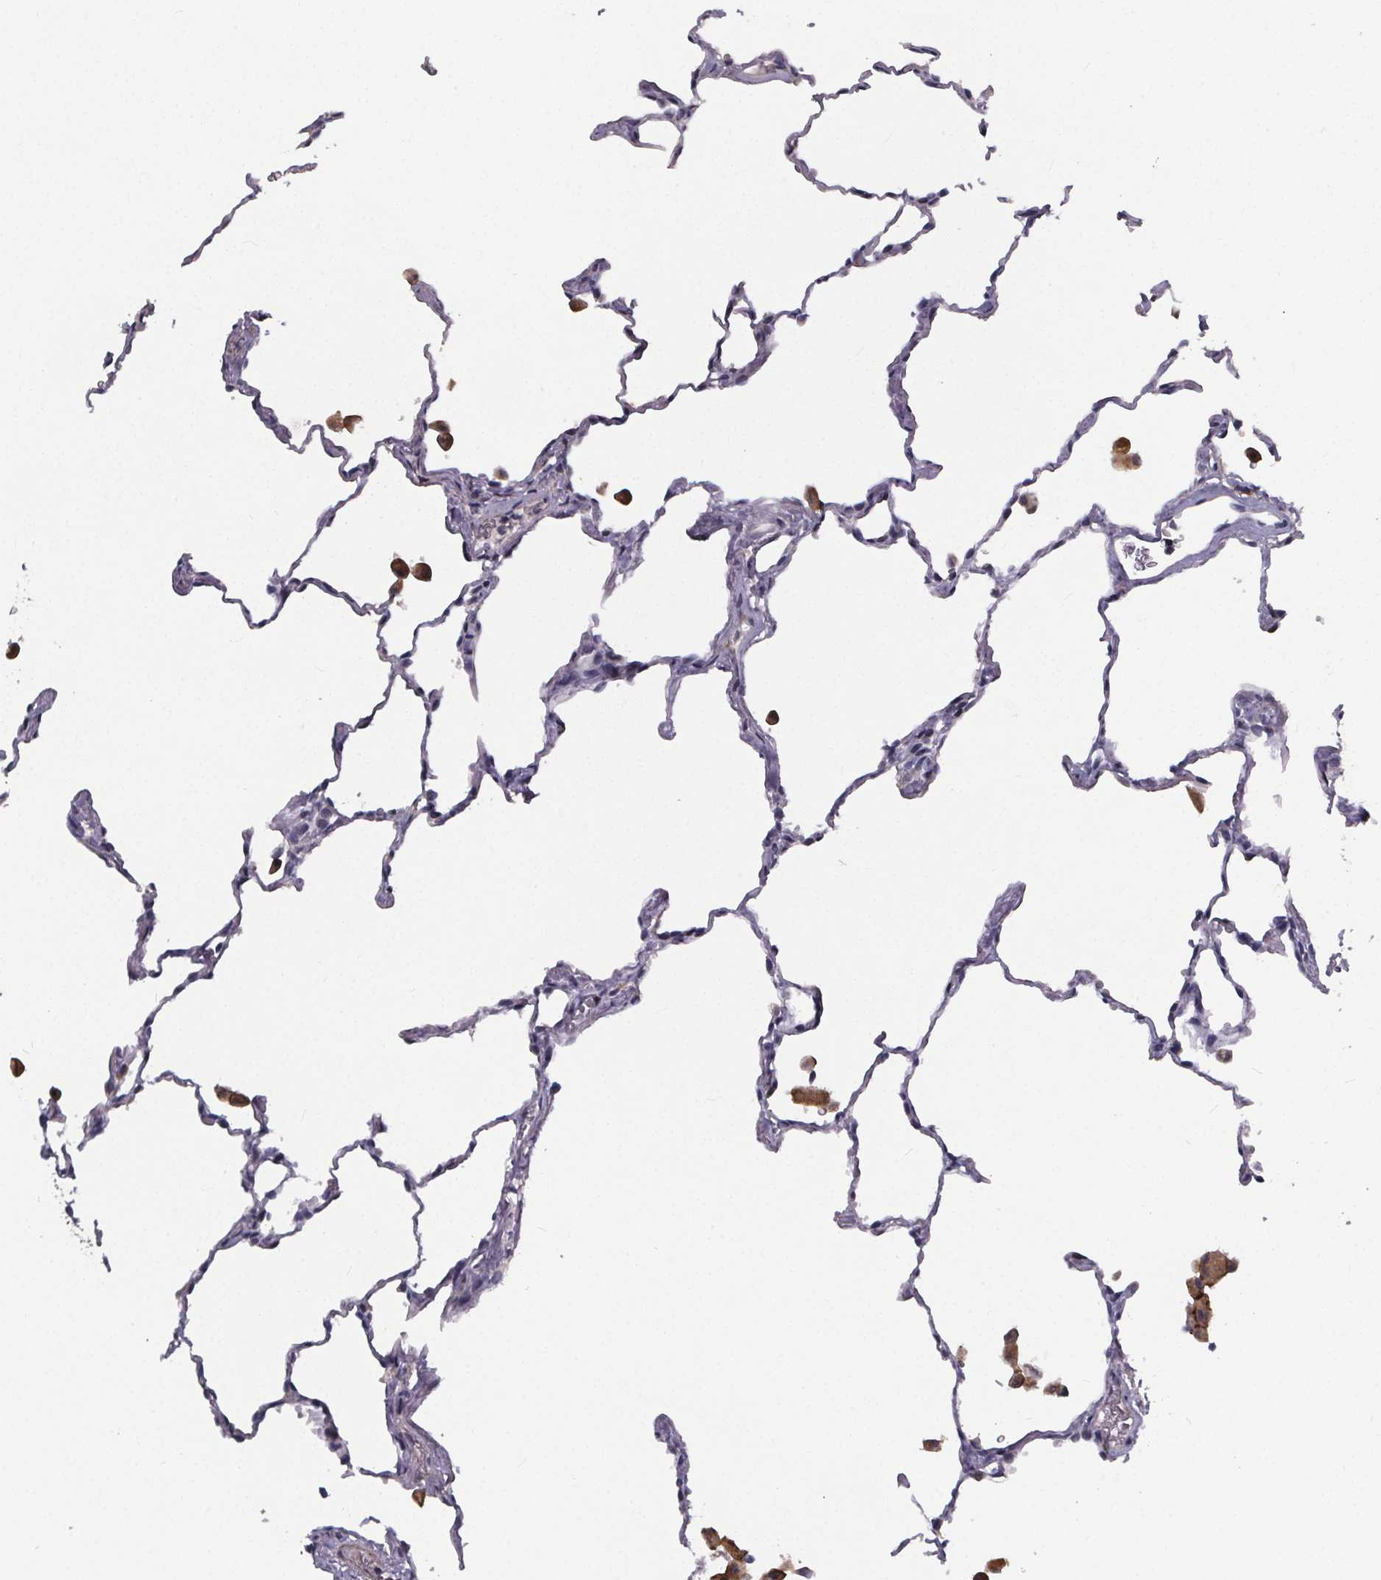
{"staining": {"intensity": "negative", "quantity": "none", "location": "none"}, "tissue": "lung", "cell_type": "Alveolar cells", "image_type": "normal", "snomed": [{"axis": "morphology", "description": "Normal tissue, NOS"}, {"axis": "topography", "description": "Lung"}], "caption": "Alveolar cells show no significant staining in unremarkable lung. Nuclei are stained in blue.", "gene": "FBXW2", "patient": {"sex": "female", "age": 47}}